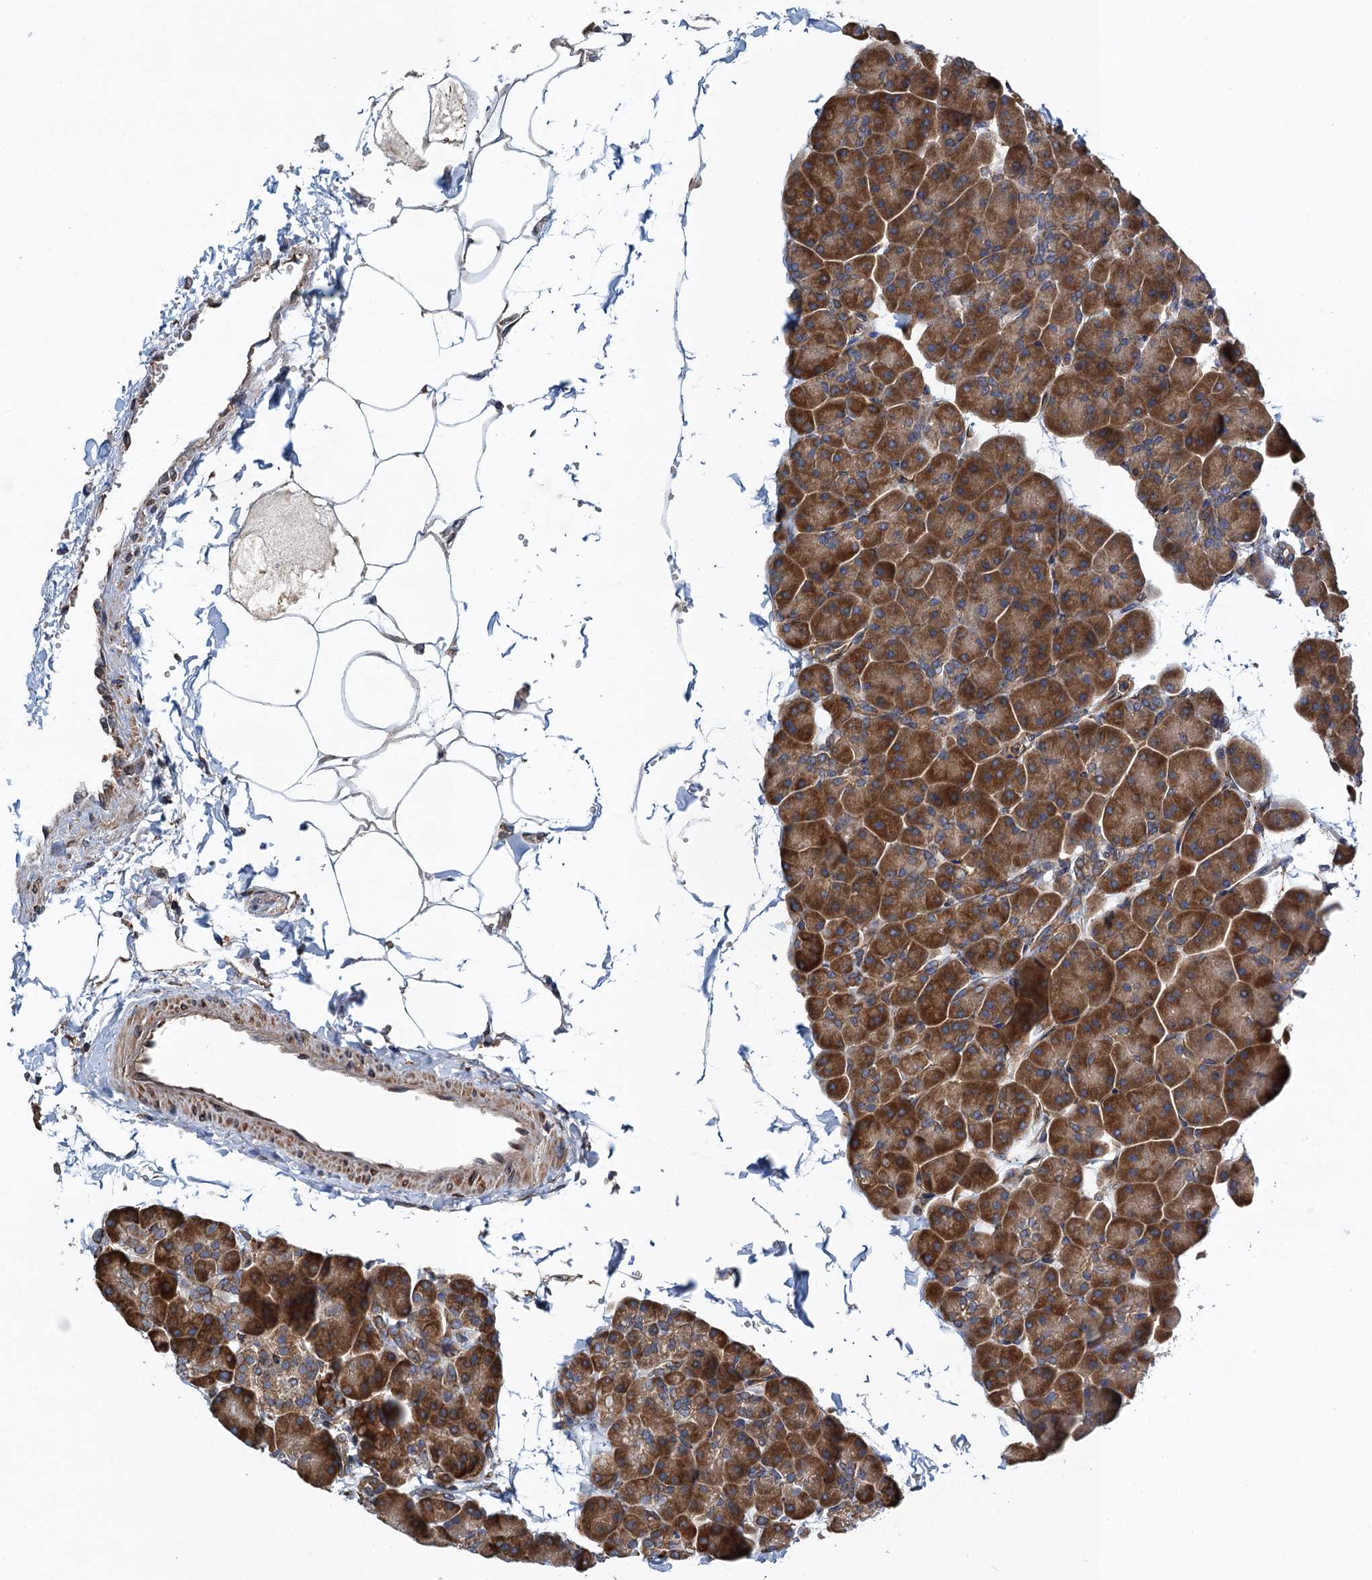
{"staining": {"intensity": "strong", "quantity": ">75%", "location": "cytoplasmic/membranous"}, "tissue": "pancreas", "cell_type": "Exocrine glandular cells", "image_type": "normal", "snomed": [{"axis": "morphology", "description": "Normal tissue, NOS"}, {"axis": "topography", "description": "Pancreas"}], "caption": "The micrograph demonstrates immunohistochemical staining of normal pancreas. There is strong cytoplasmic/membranous positivity is identified in about >75% of exocrine glandular cells.", "gene": "MDM1", "patient": {"sex": "male", "age": 35}}